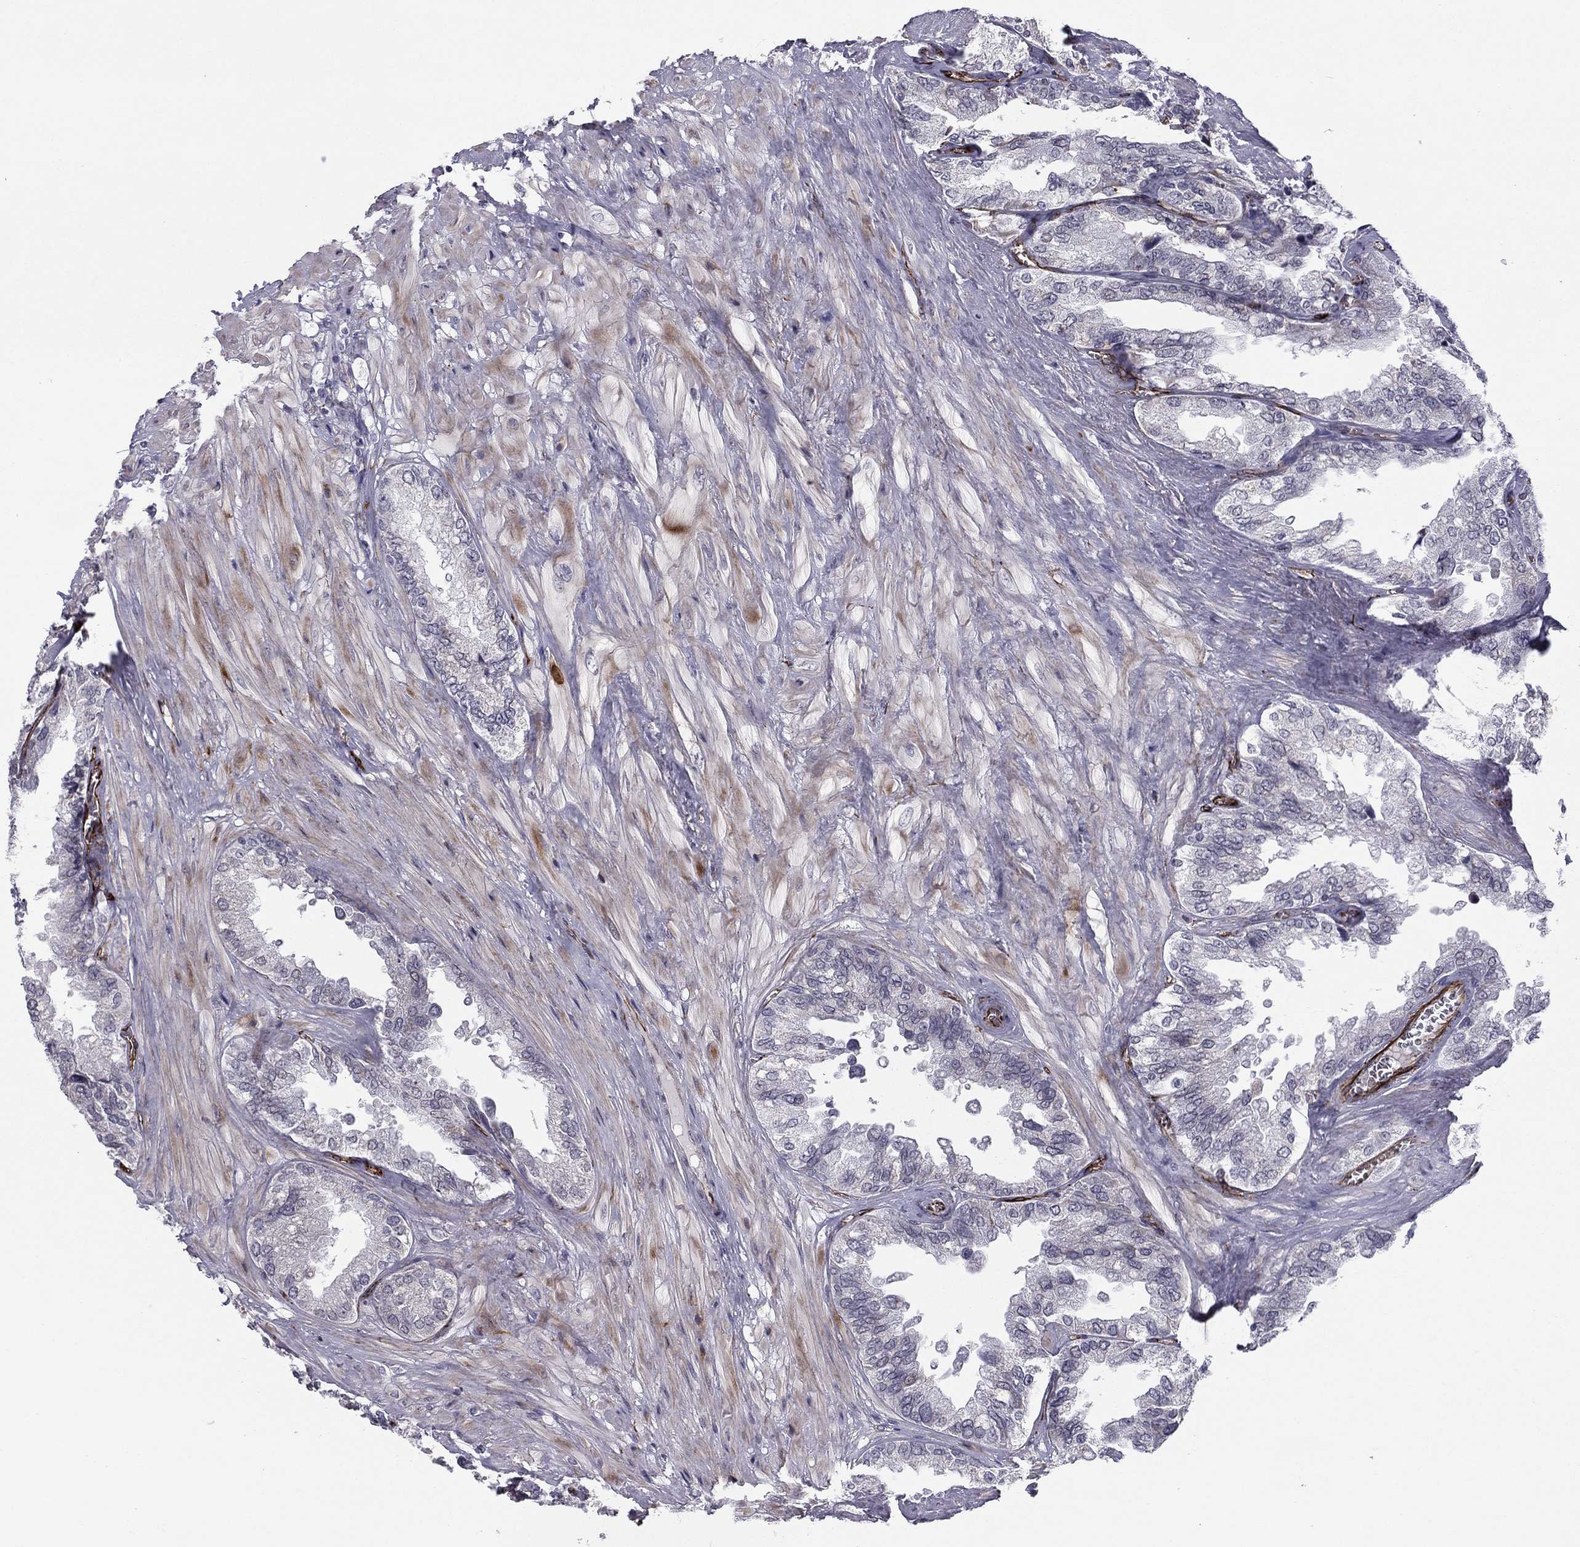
{"staining": {"intensity": "negative", "quantity": "none", "location": "none"}, "tissue": "seminal vesicle", "cell_type": "Glandular cells", "image_type": "normal", "snomed": [{"axis": "morphology", "description": "Normal tissue, NOS"}, {"axis": "topography", "description": "Seminal veicle"}], "caption": "Protein analysis of normal seminal vesicle exhibits no significant staining in glandular cells. (Stains: DAB IHC with hematoxylin counter stain, Microscopy: brightfield microscopy at high magnification).", "gene": "ANKS4B", "patient": {"sex": "male", "age": 67}}